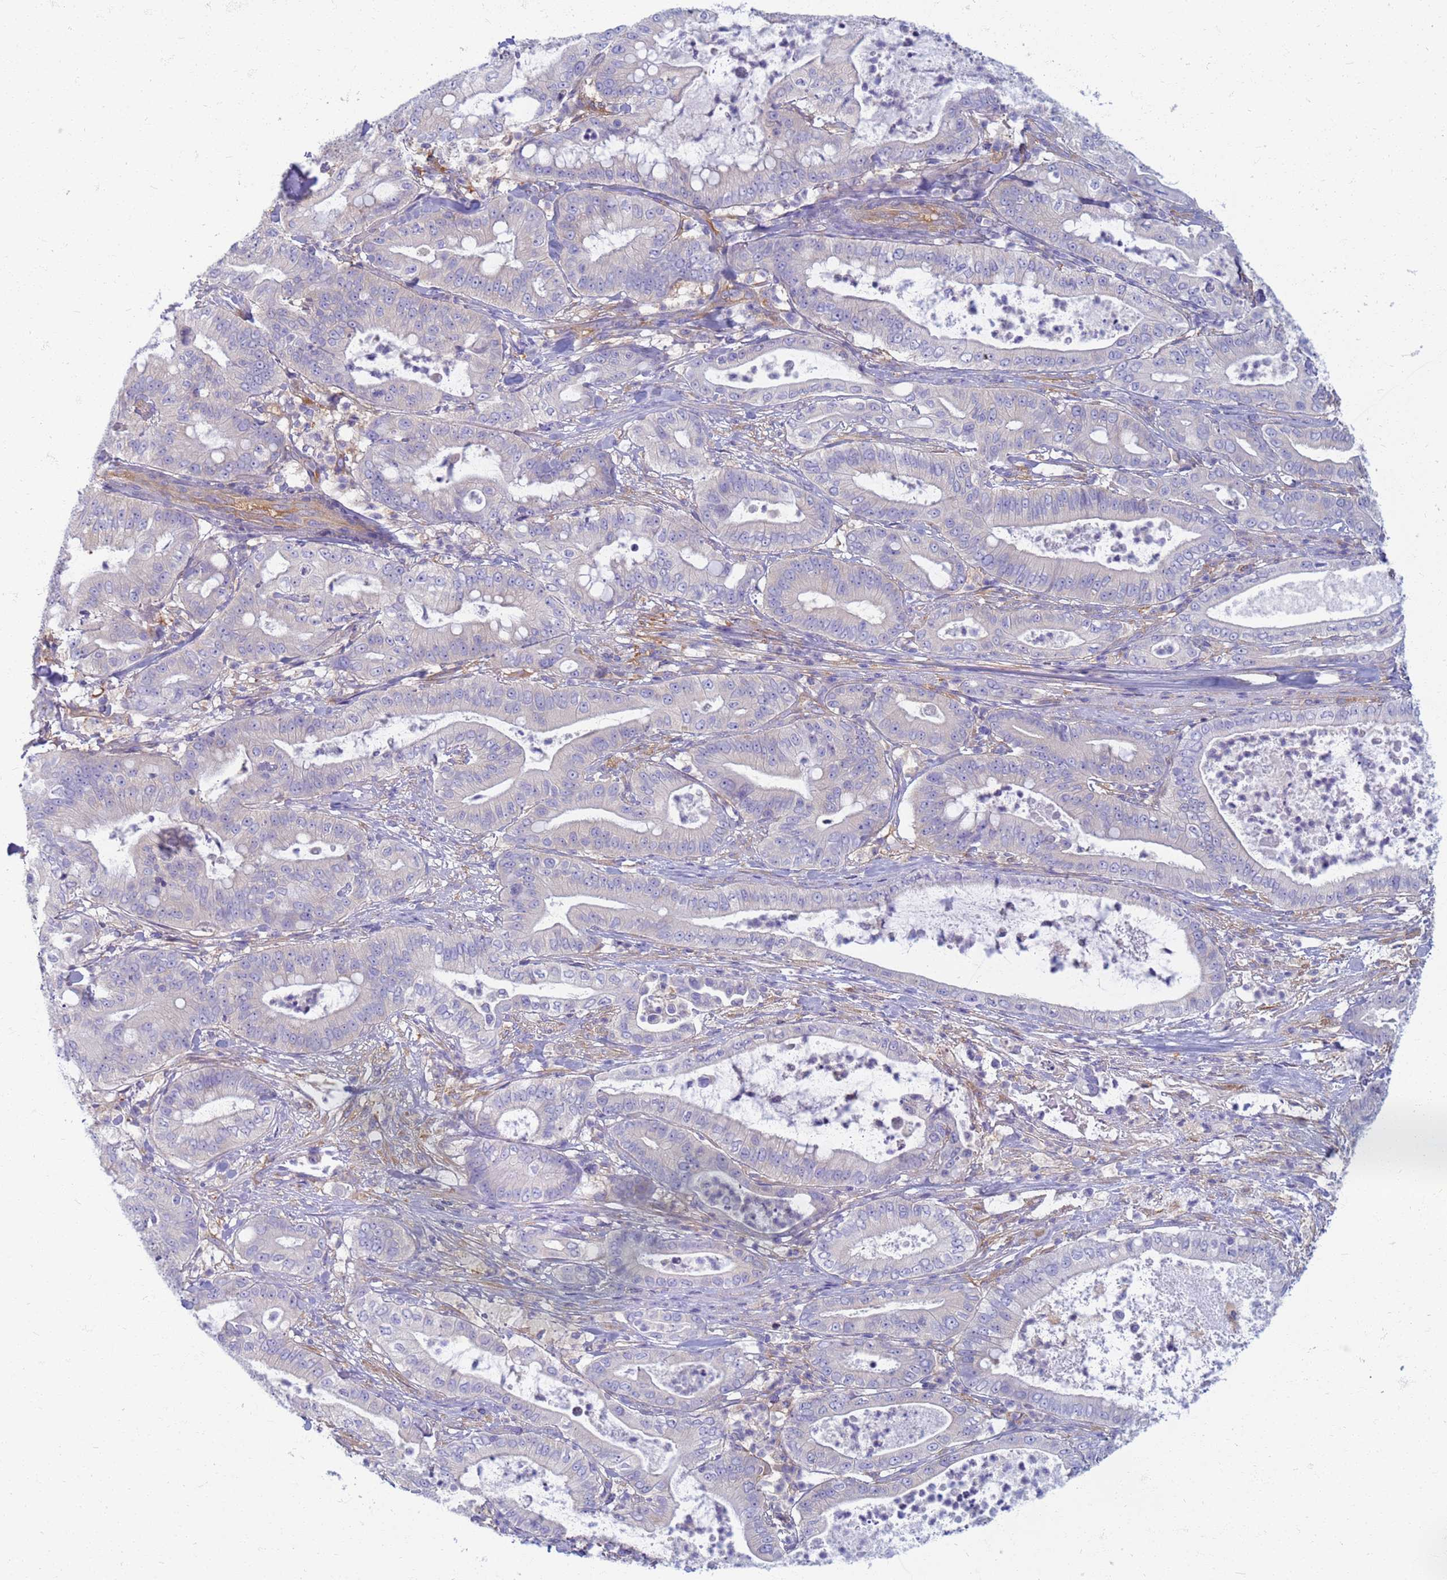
{"staining": {"intensity": "negative", "quantity": "none", "location": "none"}, "tissue": "pancreatic cancer", "cell_type": "Tumor cells", "image_type": "cancer", "snomed": [{"axis": "morphology", "description": "Adenocarcinoma, NOS"}, {"axis": "topography", "description": "Pancreas"}], "caption": "Immunohistochemical staining of pancreatic adenocarcinoma exhibits no significant staining in tumor cells.", "gene": "EEA1", "patient": {"sex": "male", "age": 71}}